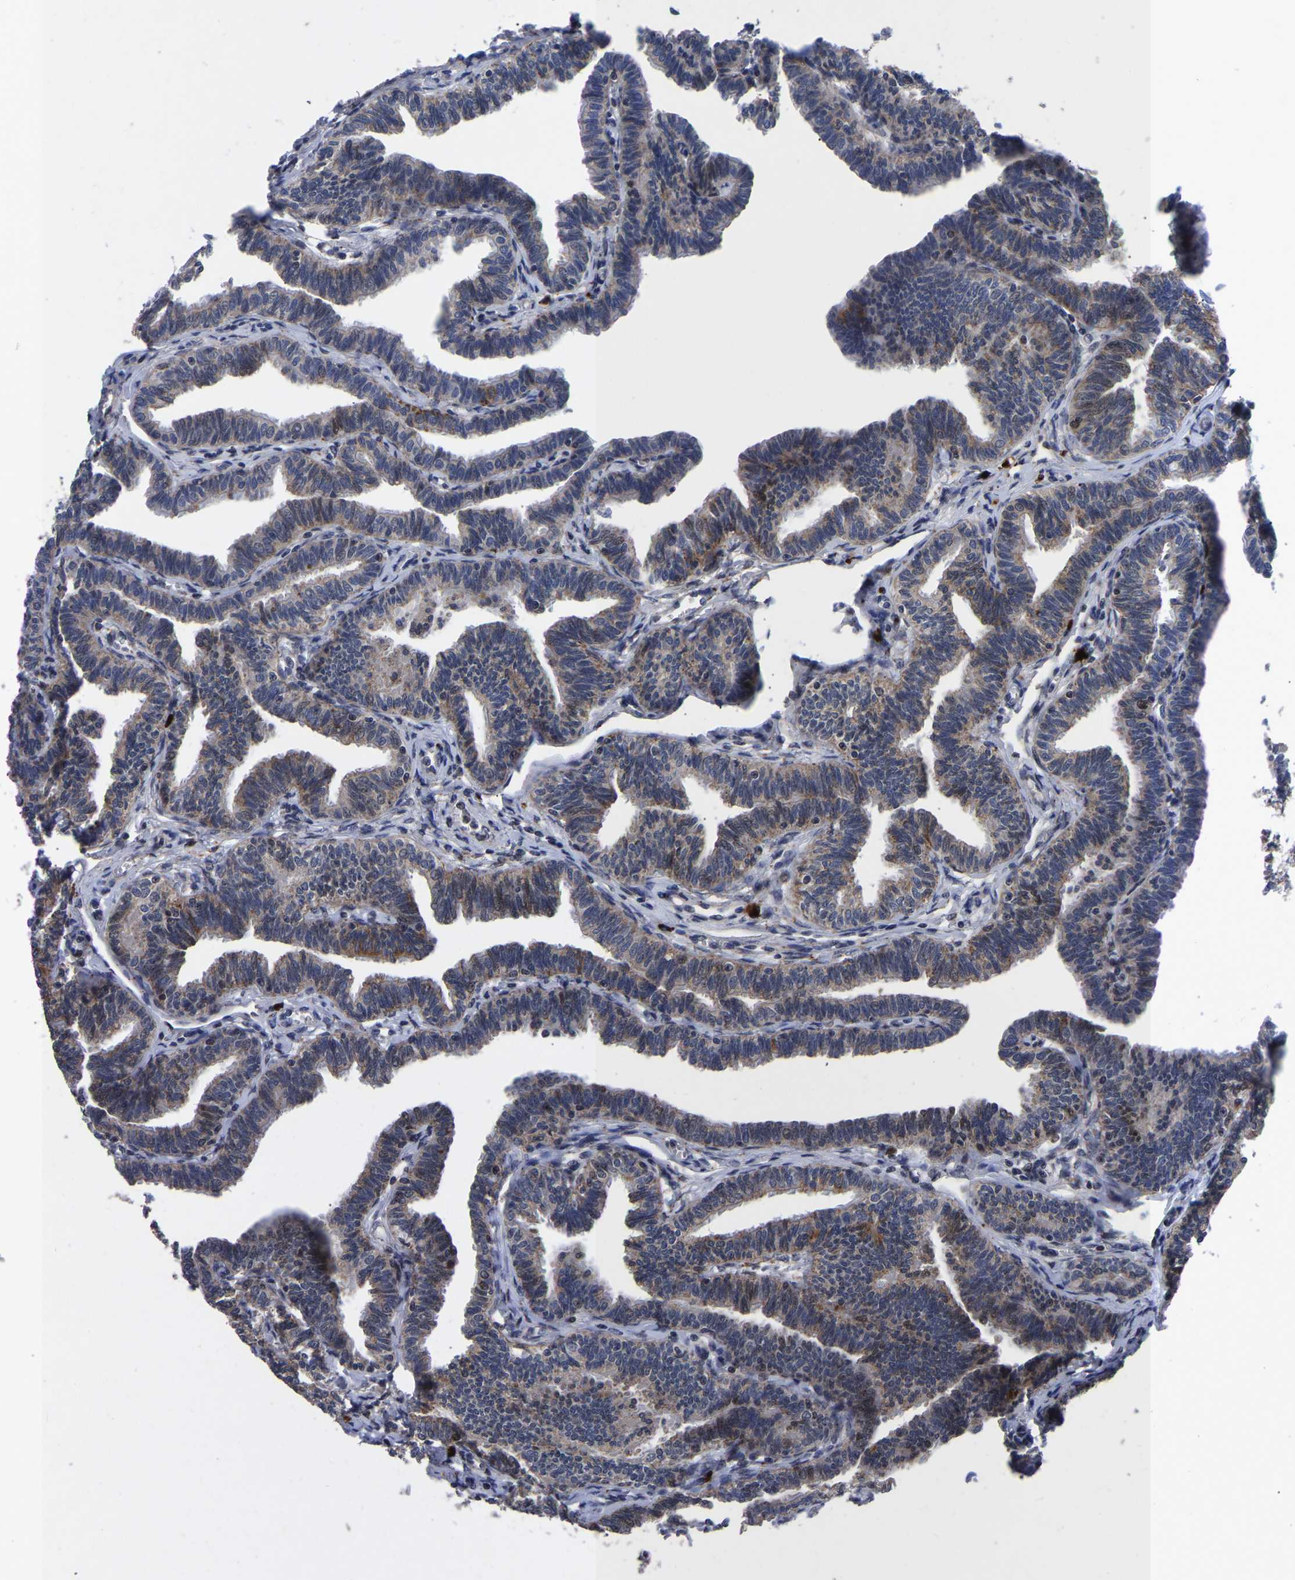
{"staining": {"intensity": "strong", "quantity": "25%-75%", "location": "cytoplasmic/membranous,nuclear"}, "tissue": "fallopian tube", "cell_type": "Glandular cells", "image_type": "normal", "snomed": [{"axis": "morphology", "description": "Normal tissue, NOS"}, {"axis": "topography", "description": "Fallopian tube"}, {"axis": "topography", "description": "Ovary"}], "caption": "Protein staining demonstrates strong cytoplasmic/membranous,nuclear staining in about 25%-75% of glandular cells in benign fallopian tube.", "gene": "JUNB", "patient": {"sex": "female", "age": 23}}